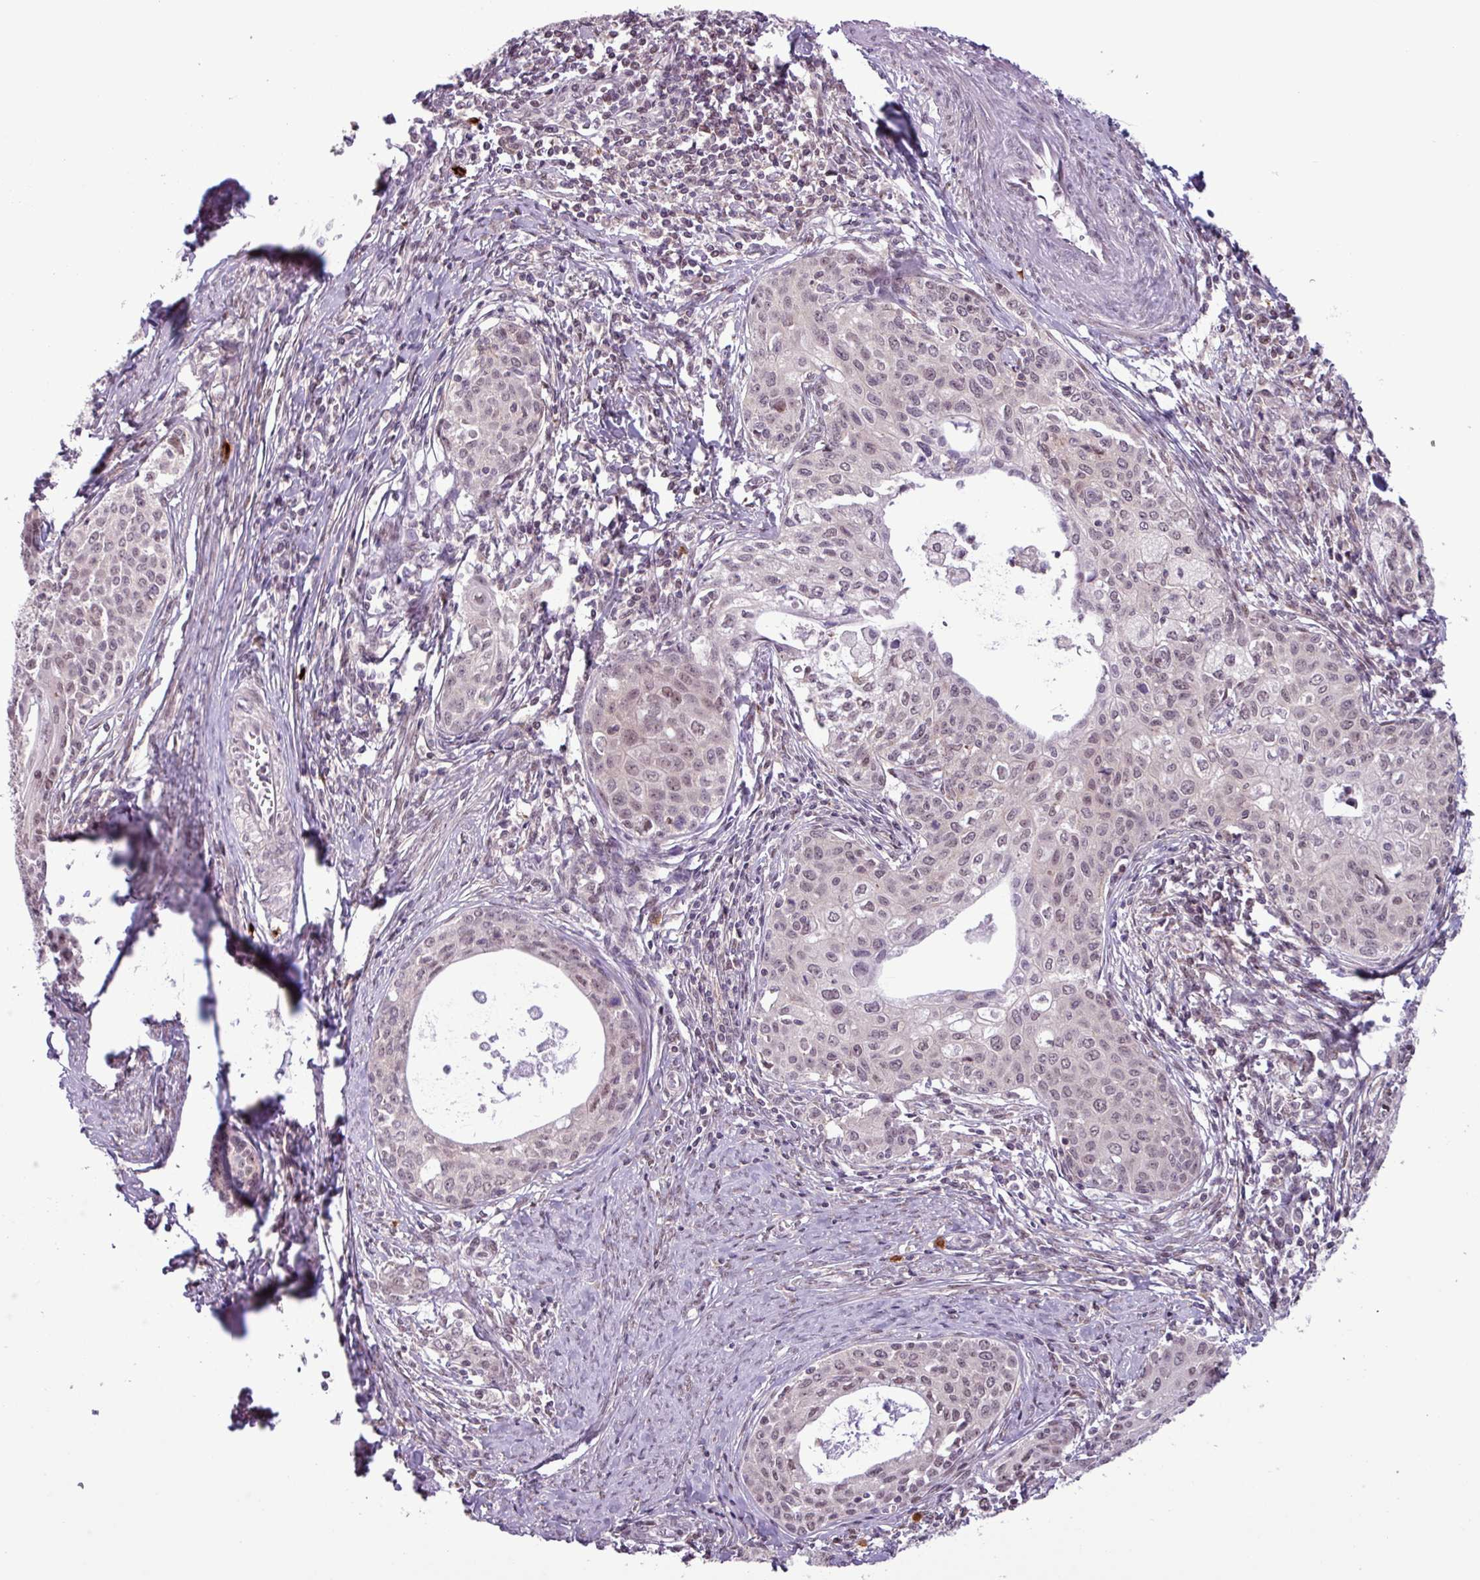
{"staining": {"intensity": "weak", "quantity": "25%-75%", "location": "nuclear"}, "tissue": "cervical cancer", "cell_type": "Tumor cells", "image_type": "cancer", "snomed": [{"axis": "morphology", "description": "Squamous cell carcinoma, NOS"}, {"axis": "morphology", "description": "Adenocarcinoma, NOS"}, {"axis": "topography", "description": "Cervix"}], "caption": "Tumor cells demonstrate low levels of weak nuclear positivity in approximately 25%-75% of cells in adenocarcinoma (cervical).", "gene": "NOTCH2", "patient": {"sex": "female", "age": 52}}